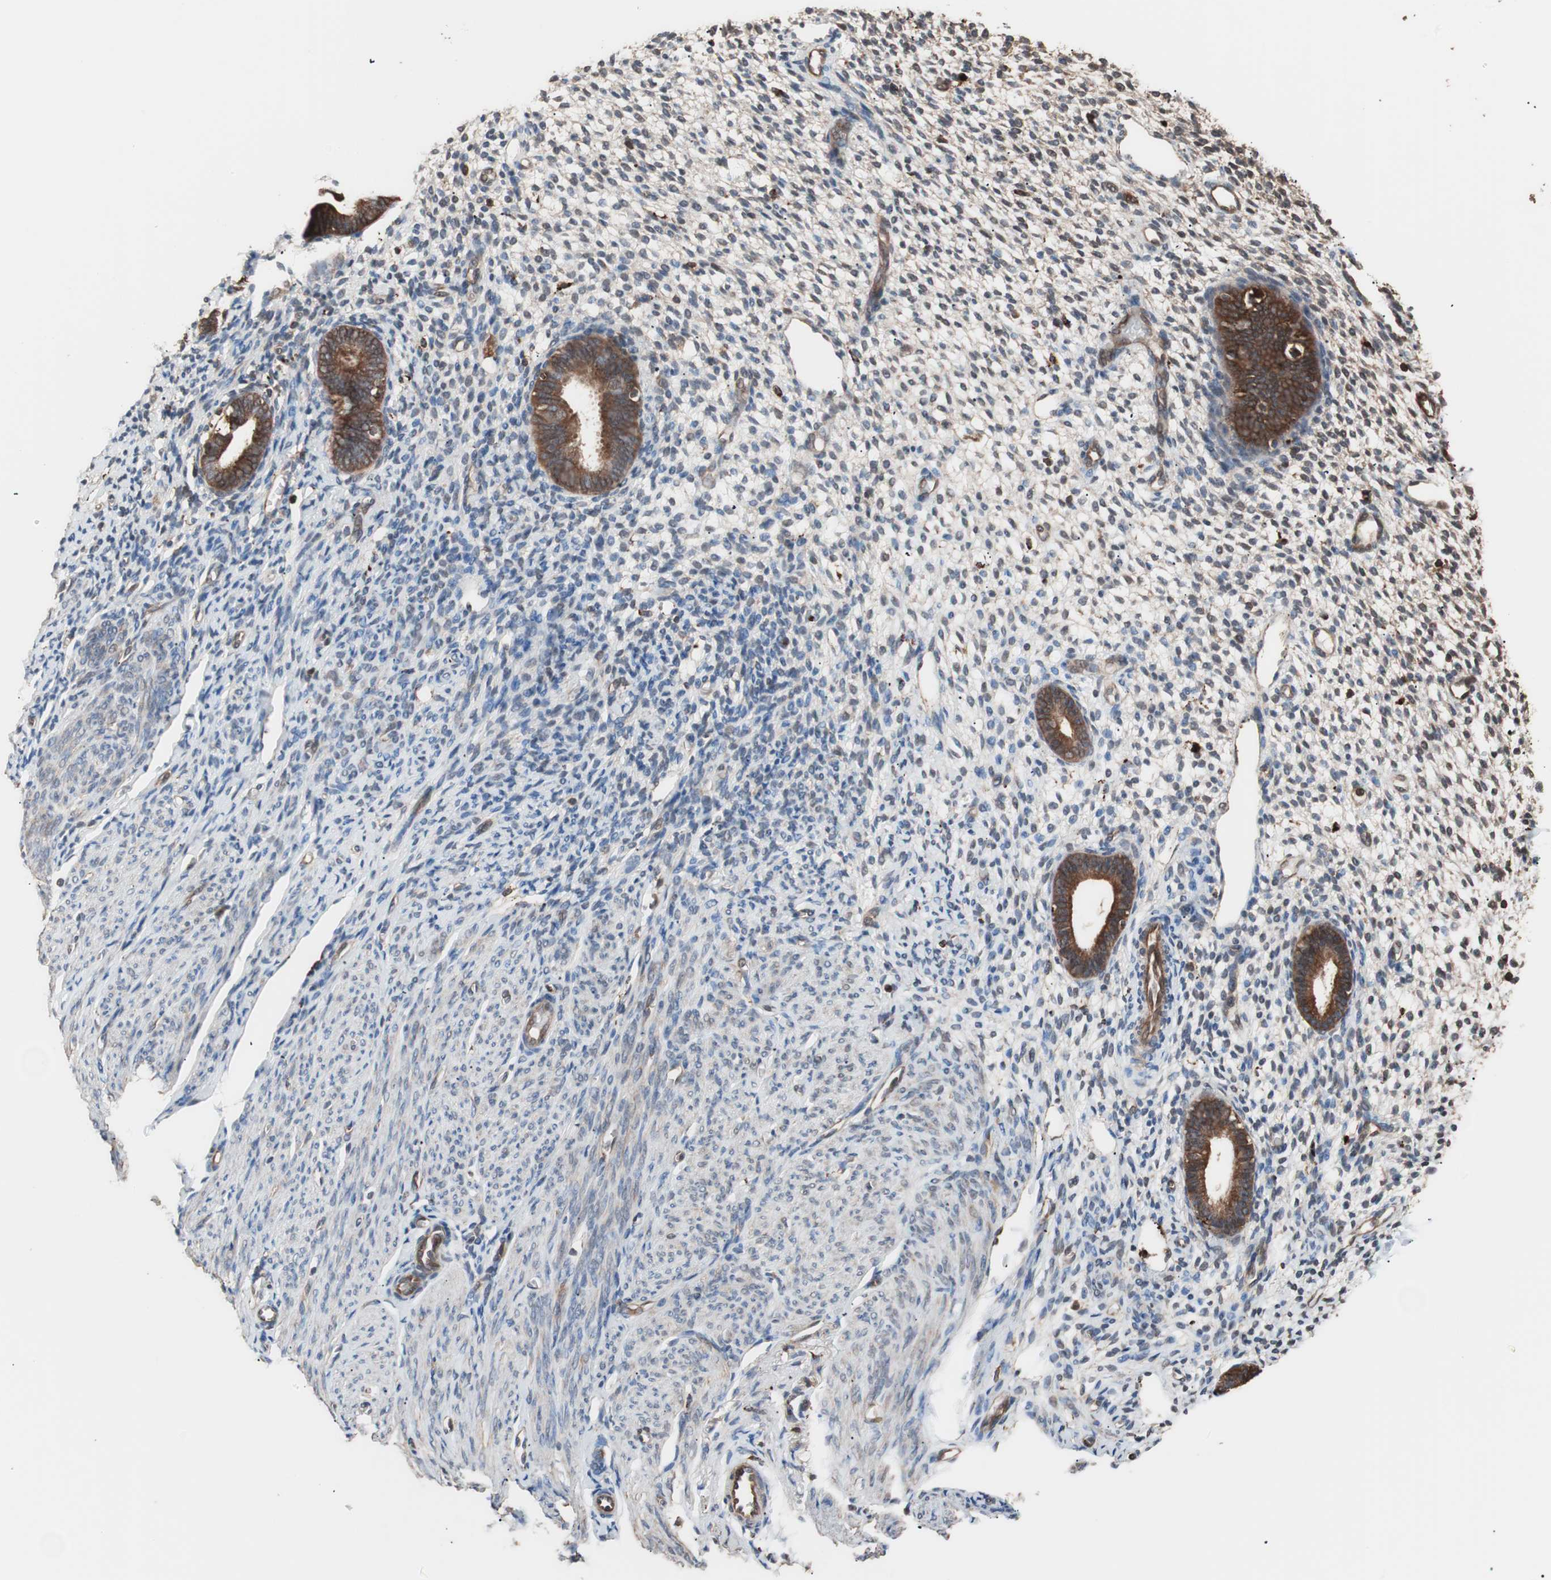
{"staining": {"intensity": "weak", "quantity": "25%-75%", "location": "cytoplasmic/membranous"}, "tissue": "endometrium", "cell_type": "Cells in endometrial stroma", "image_type": "normal", "snomed": [{"axis": "morphology", "description": "Normal tissue, NOS"}, {"axis": "topography", "description": "Endometrium"}], "caption": "An immunohistochemistry photomicrograph of unremarkable tissue is shown. Protein staining in brown labels weak cytoplasmic/membranous positivity in endometrium within cells in endometrial stroma. (DAB IHC with brightfield microscopy, high magnification).", "gene": "CCT3", "patient": {"sex": "female", "age": 61}}